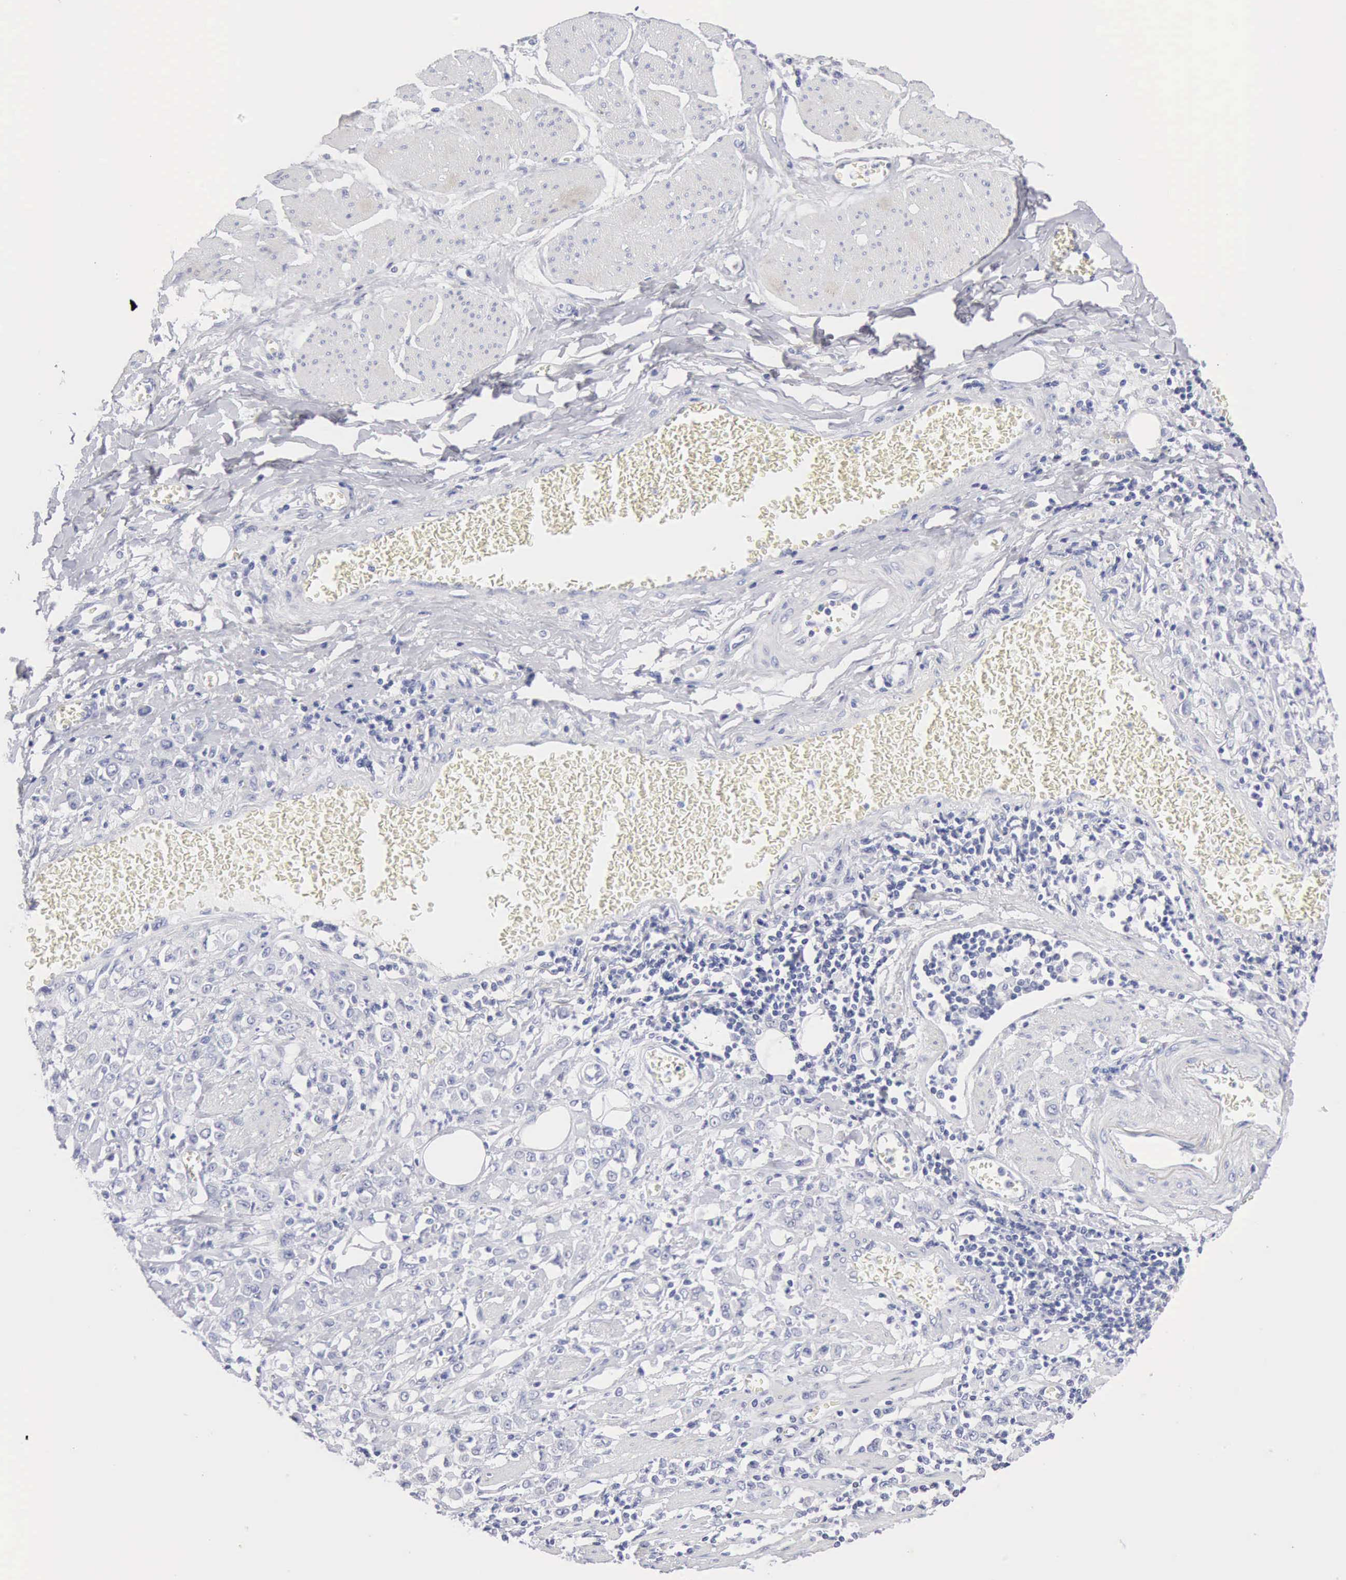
{"staining": {"intensity": "negative", "quantity": "none", "location": "none"}, "tissue": "stomach cancer", "cell_type": "Tumor cells", "image_type": "cancer", "snomed": [{"axis": "morphology", "description": "Adenocarcinoma, NOS"}, {"axis": "topography", "description": "Stomach"}], "caption": "Tumor cells show no significant protein staining in adenocarcinoma (stomach).", "gene": "KRT10", "patient": {"sex": "male", "age": 72}}